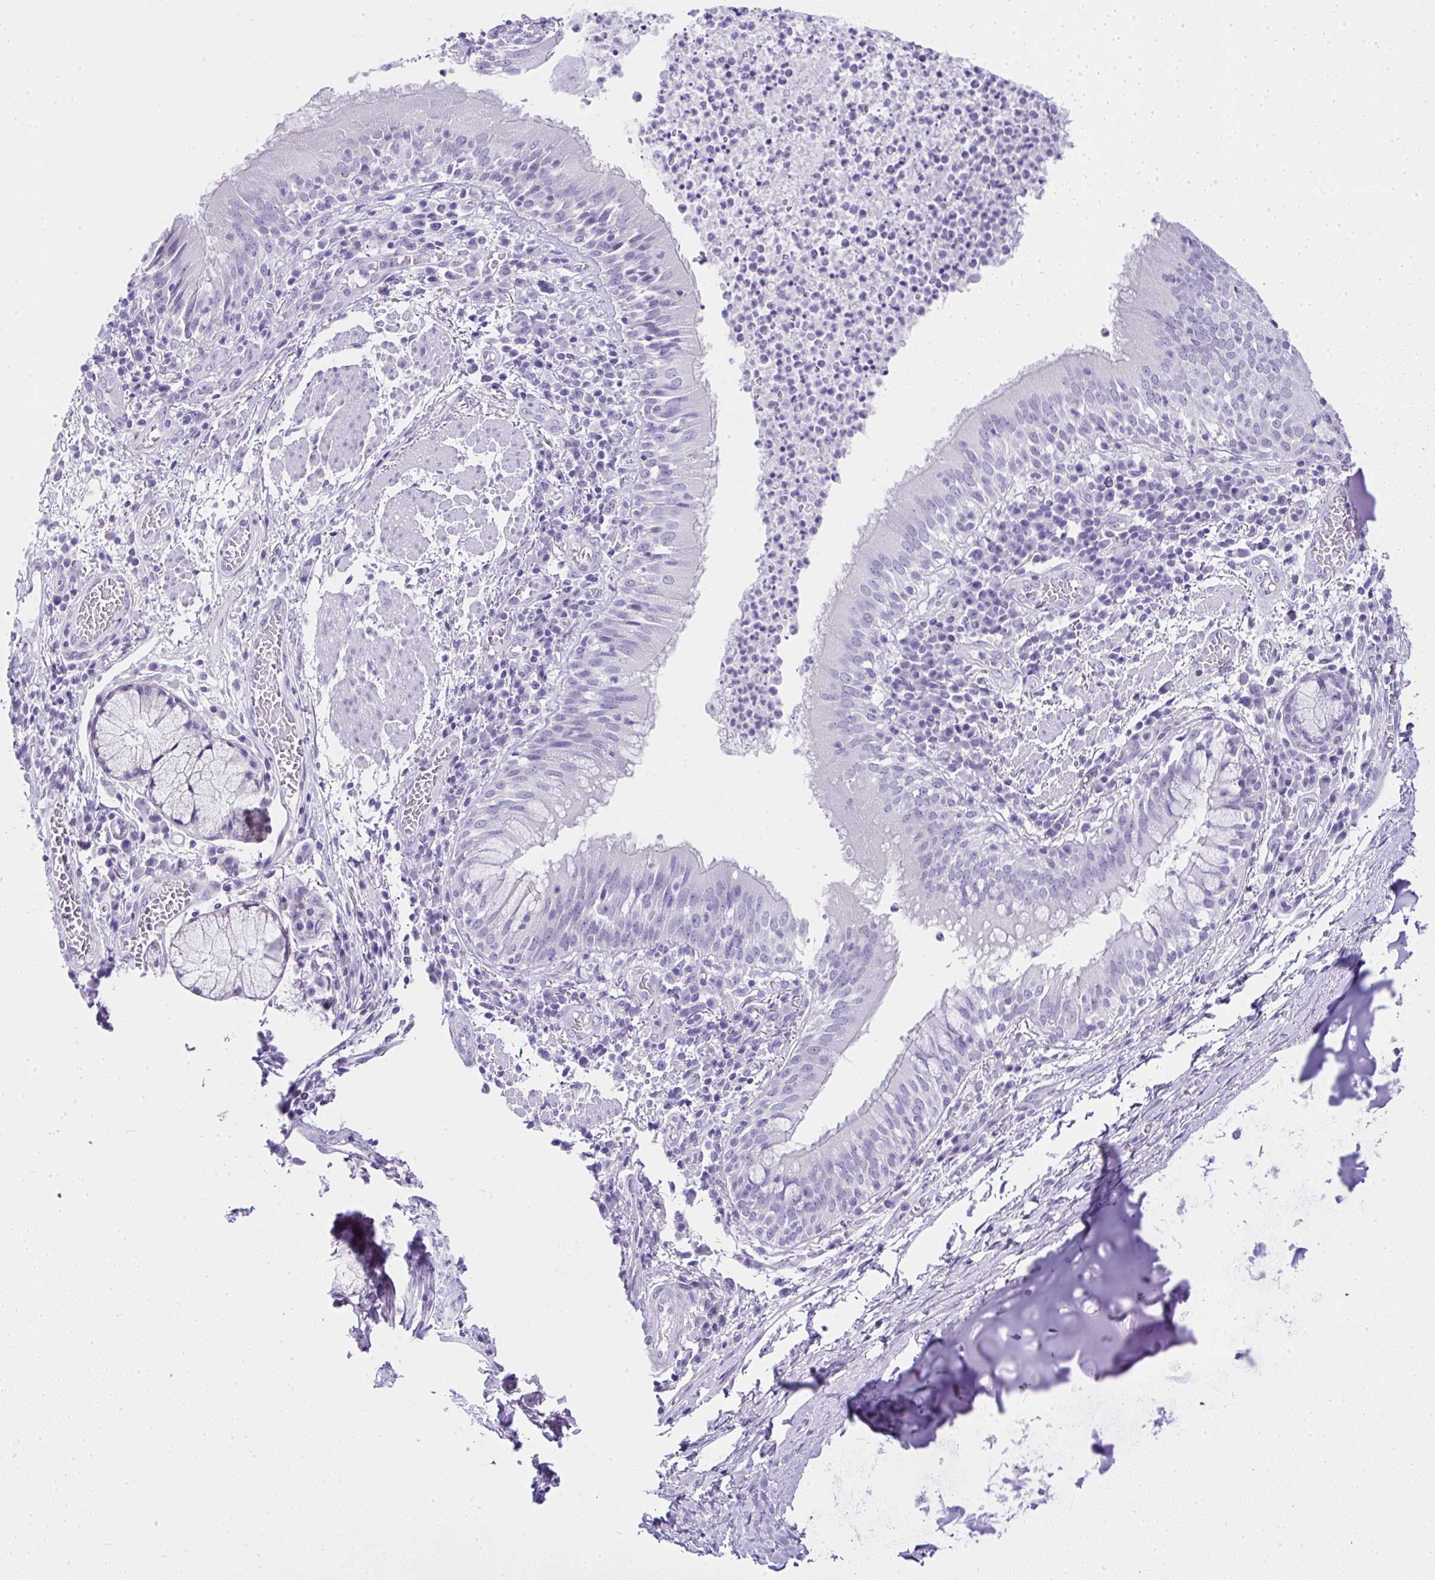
{"staining": {"intensity": "negative", "quantity": "none", "location": "none"}, "tissue": "bronchus", "cell_type": "Respiratory epithelial cells", "image_type": "normal", "snomed": [{"axis": "morphology", "description": "Normal tissue, NOS"}, {"axis": "topography", "description": "Lymph node"}, {"axis": "topography", "description": "Bronchus"}], "caption": "High power microscopy photomicrograph of an IHC micrograph of normal bronchus, revealing no significant positivity in respiratory epithelial cells. Nuclei are stained in blue.", "gene": "RNF183", "patient": {"sex": "male", "age": 56}}